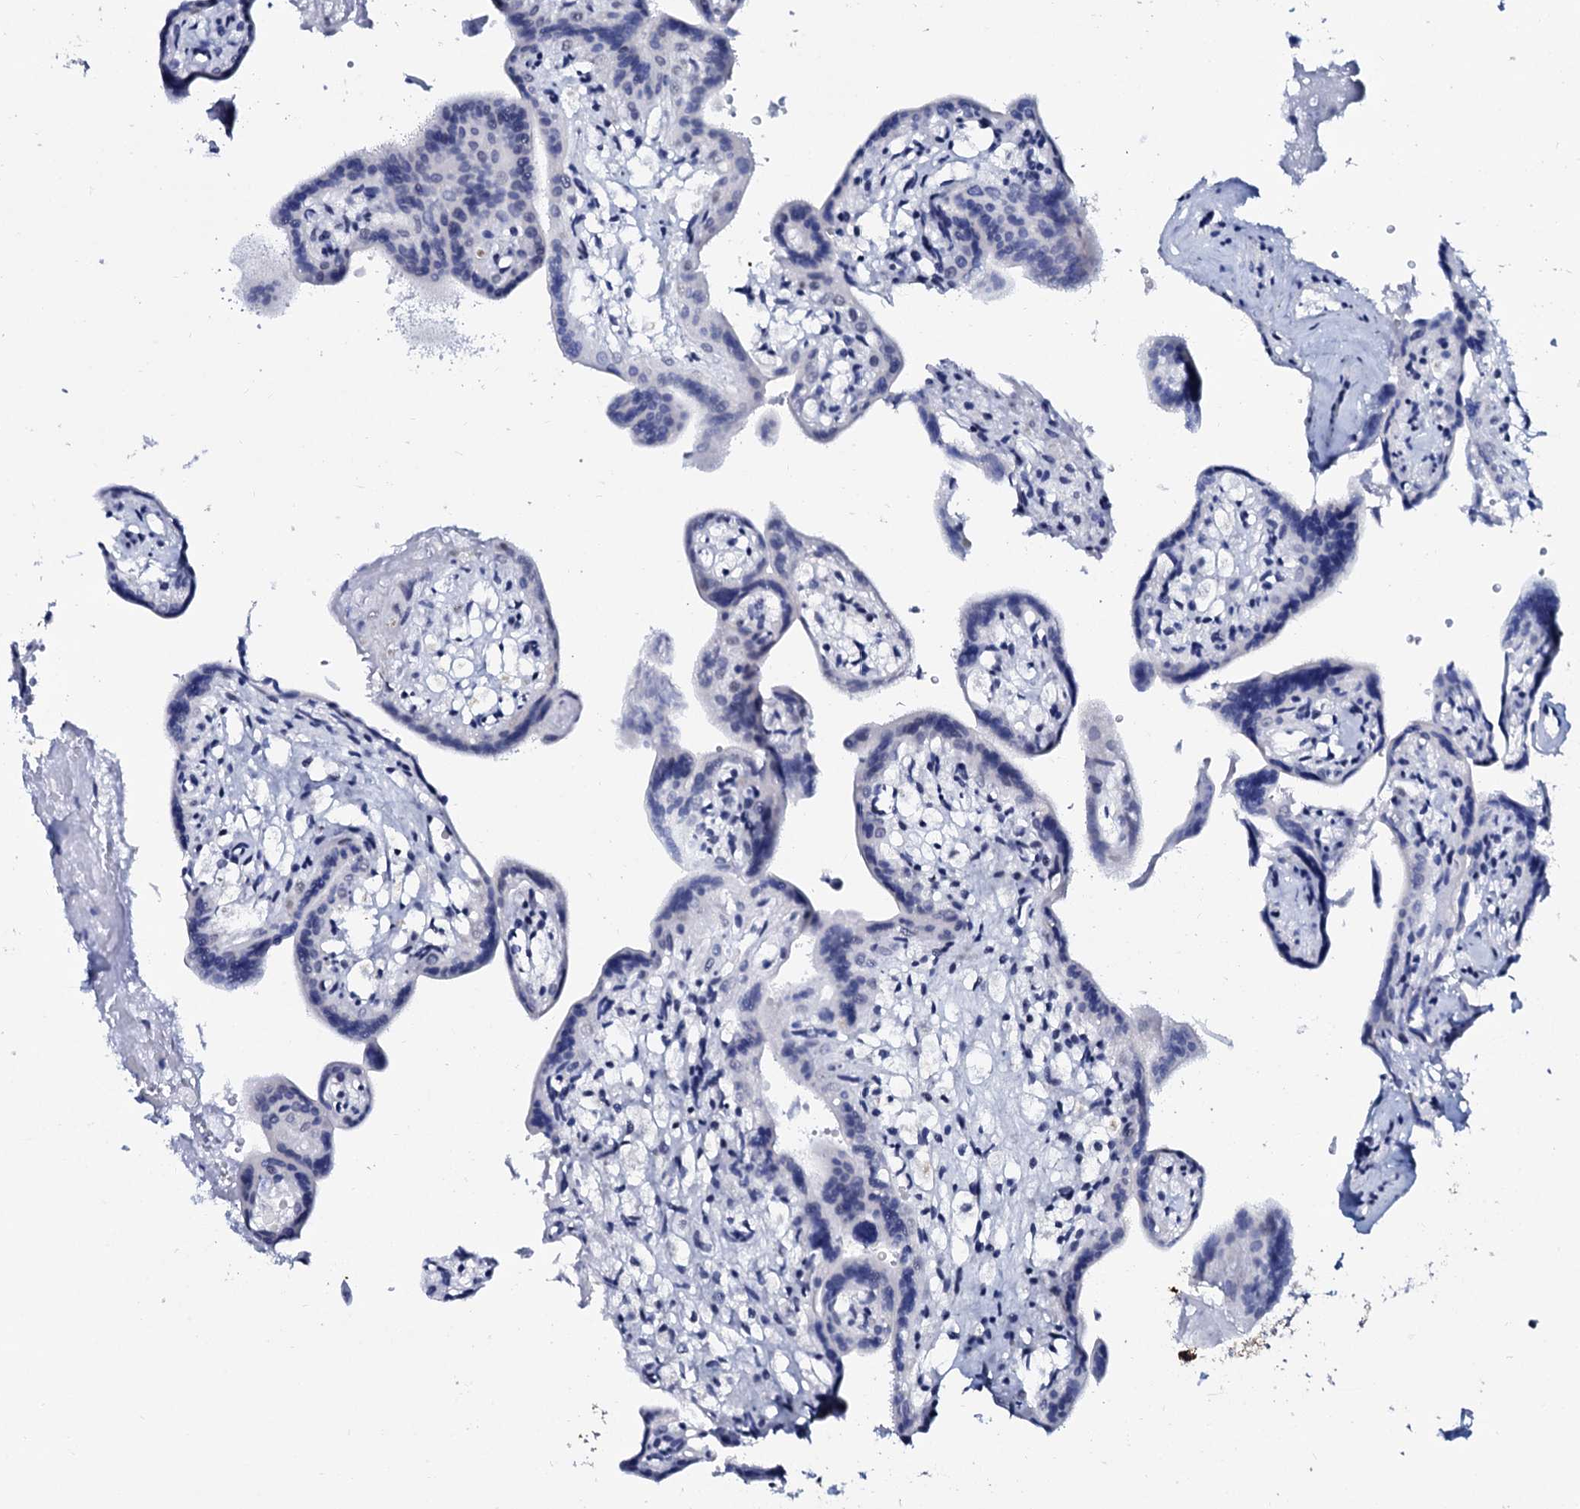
{"staining": {"intensity": "negative", "quantity": "none", "location": "none"}, "tissue": "placenta", "cell_type": "Decidual cells", "image_type": "normal", "snomed": [{"axis": "morphology", "description": "Normal tissue, NOS"}, {"axis": "topography", "description": "Placenta"}], "caption": "High power microscopy image of an immunohistochemistry micrograph of normal placenta, revealing no significant staining in decidual cells.", "gene": "SPATA19", "patient": {"sex": "female", "age": 37}}